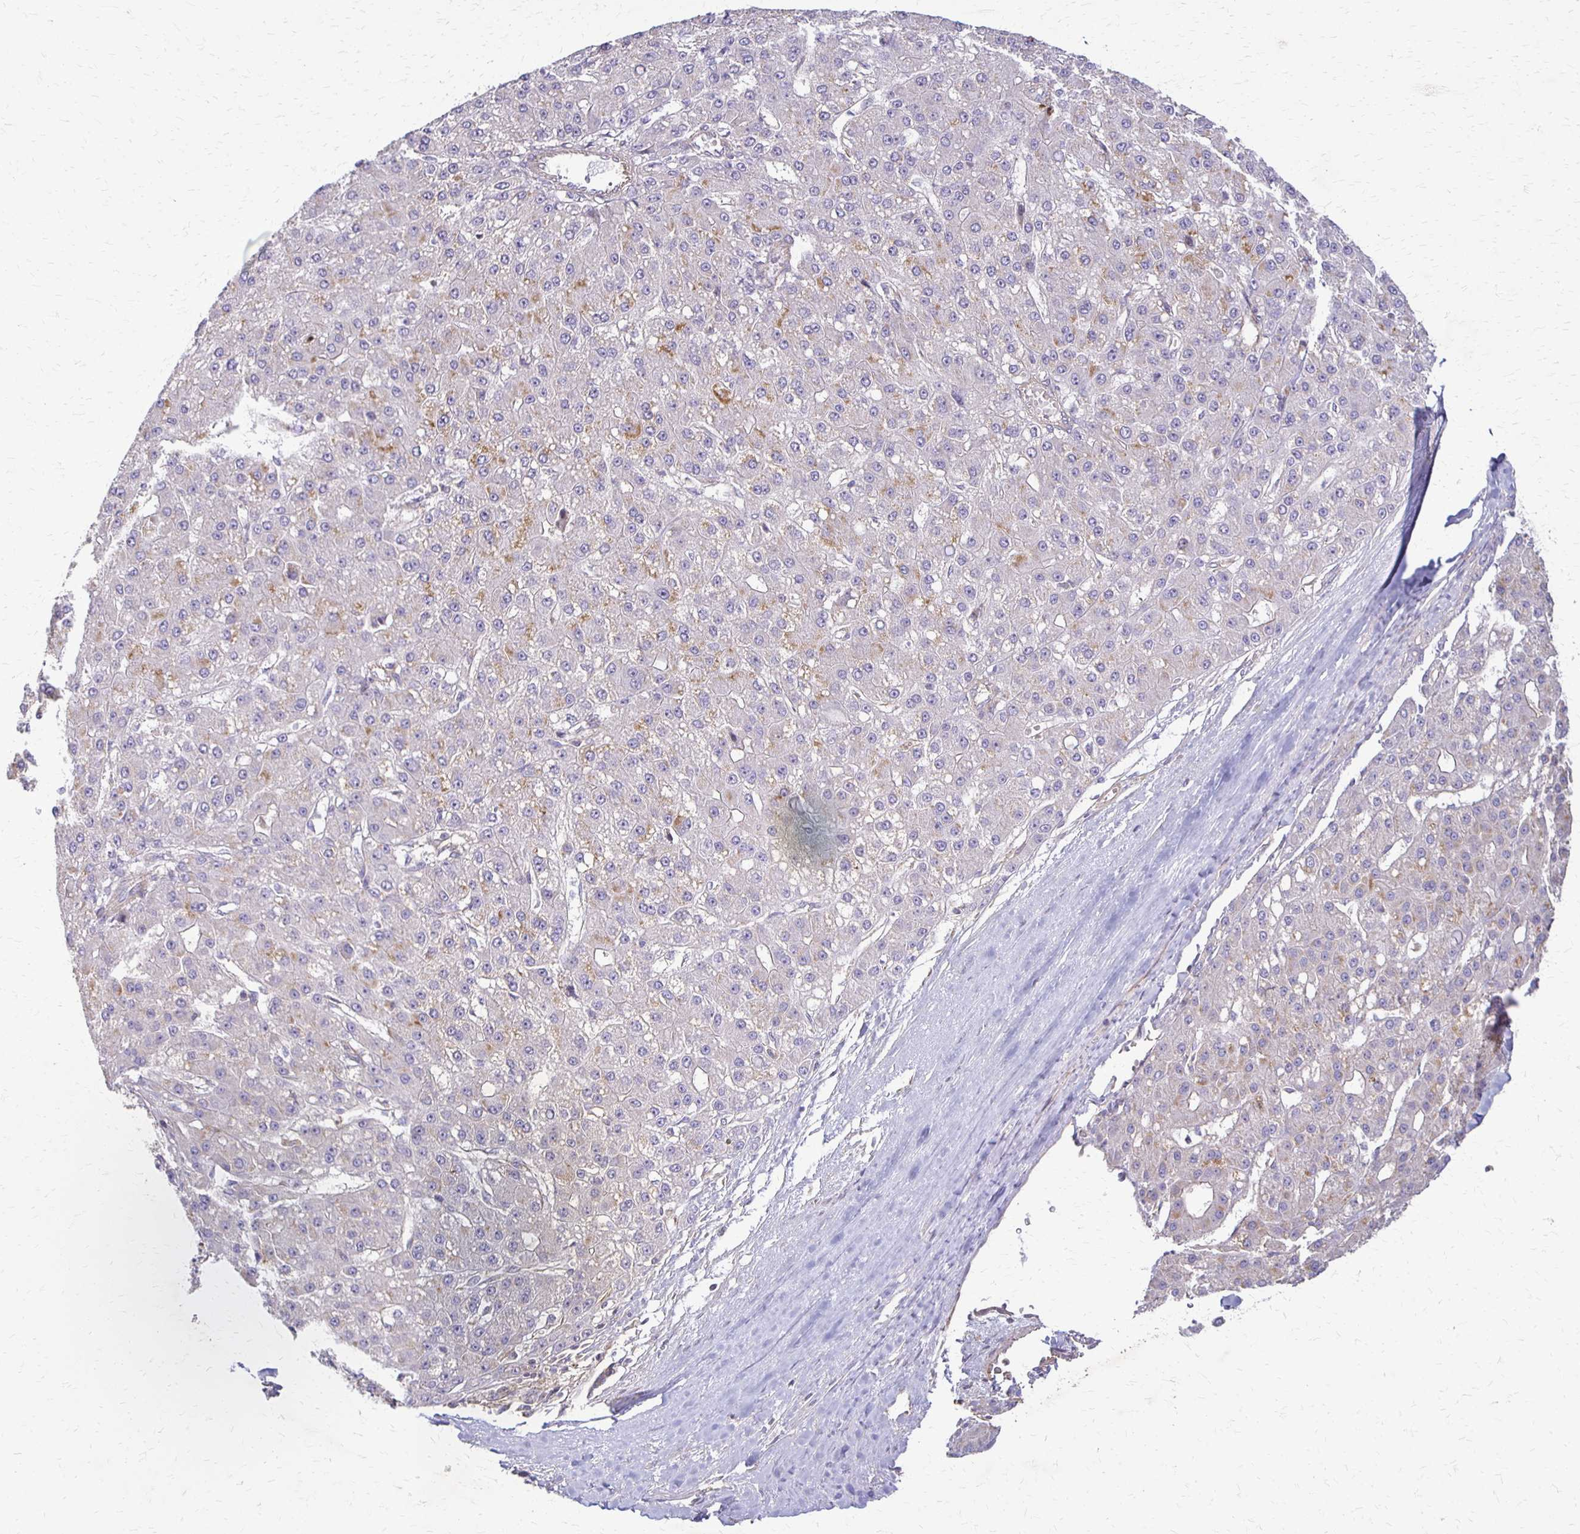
{"staining": {"intensity": "negative", "quantity": "none", "location": "none"}, "tissue": "liver cancer", "cell_type": "Tumor cells", "image_type": "cancer", "snomed": [{"axis": "morphology", "description": "Carcinoma, Hepatocellular, NOS"}, {"axis": "topography", "description": "Liver"}], "caption": "DAB immunohistochemical staining of human liver hepatocellular carcinoma exhibits no significant positivity in tumor cells.", "gene": "EIF4EBP2", "patient": {"sex": "male", "age": 67}}